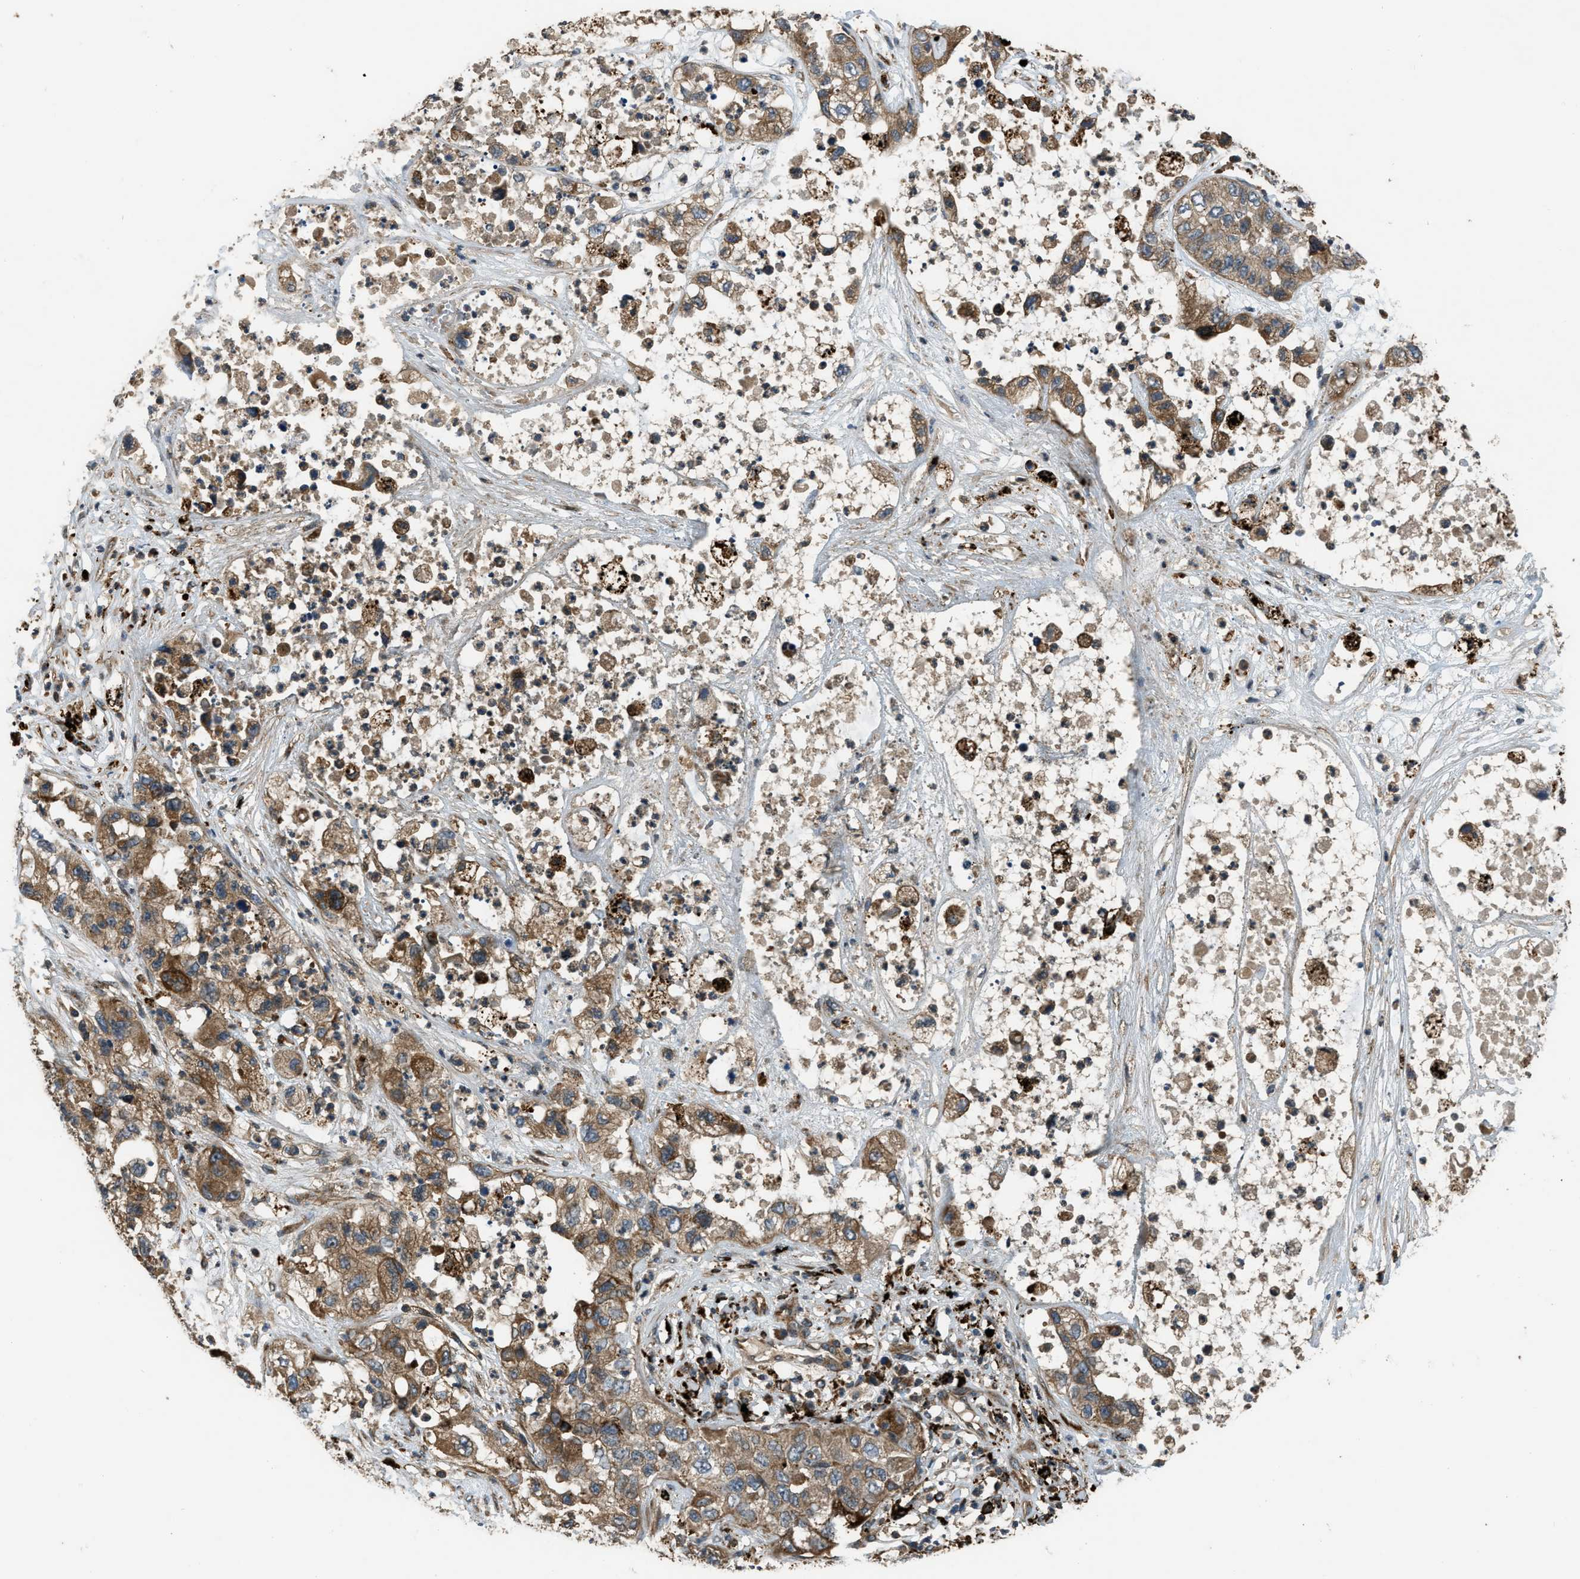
{"staining": {"intensity": "moderate", "quantity": ">75%", "location": "cytoplasmic/membranous"}, "tissue": "pancreatic cancer", "cell_type": "Tumor cells", "image_type": "cancer", "snomed": [{"axis": "morphology", "description": "Adenocarcinoma, NOS"}, {"axis": "topography", "description": "Pancreas"}], "caption": "Protein expression analysis of pancreatic cancer reveals moderate cytoplasmic/membranous staining in approximately >75% of tumor cells.", "gene": "GGH", "patient": {"sex": "female", "age": 78}}